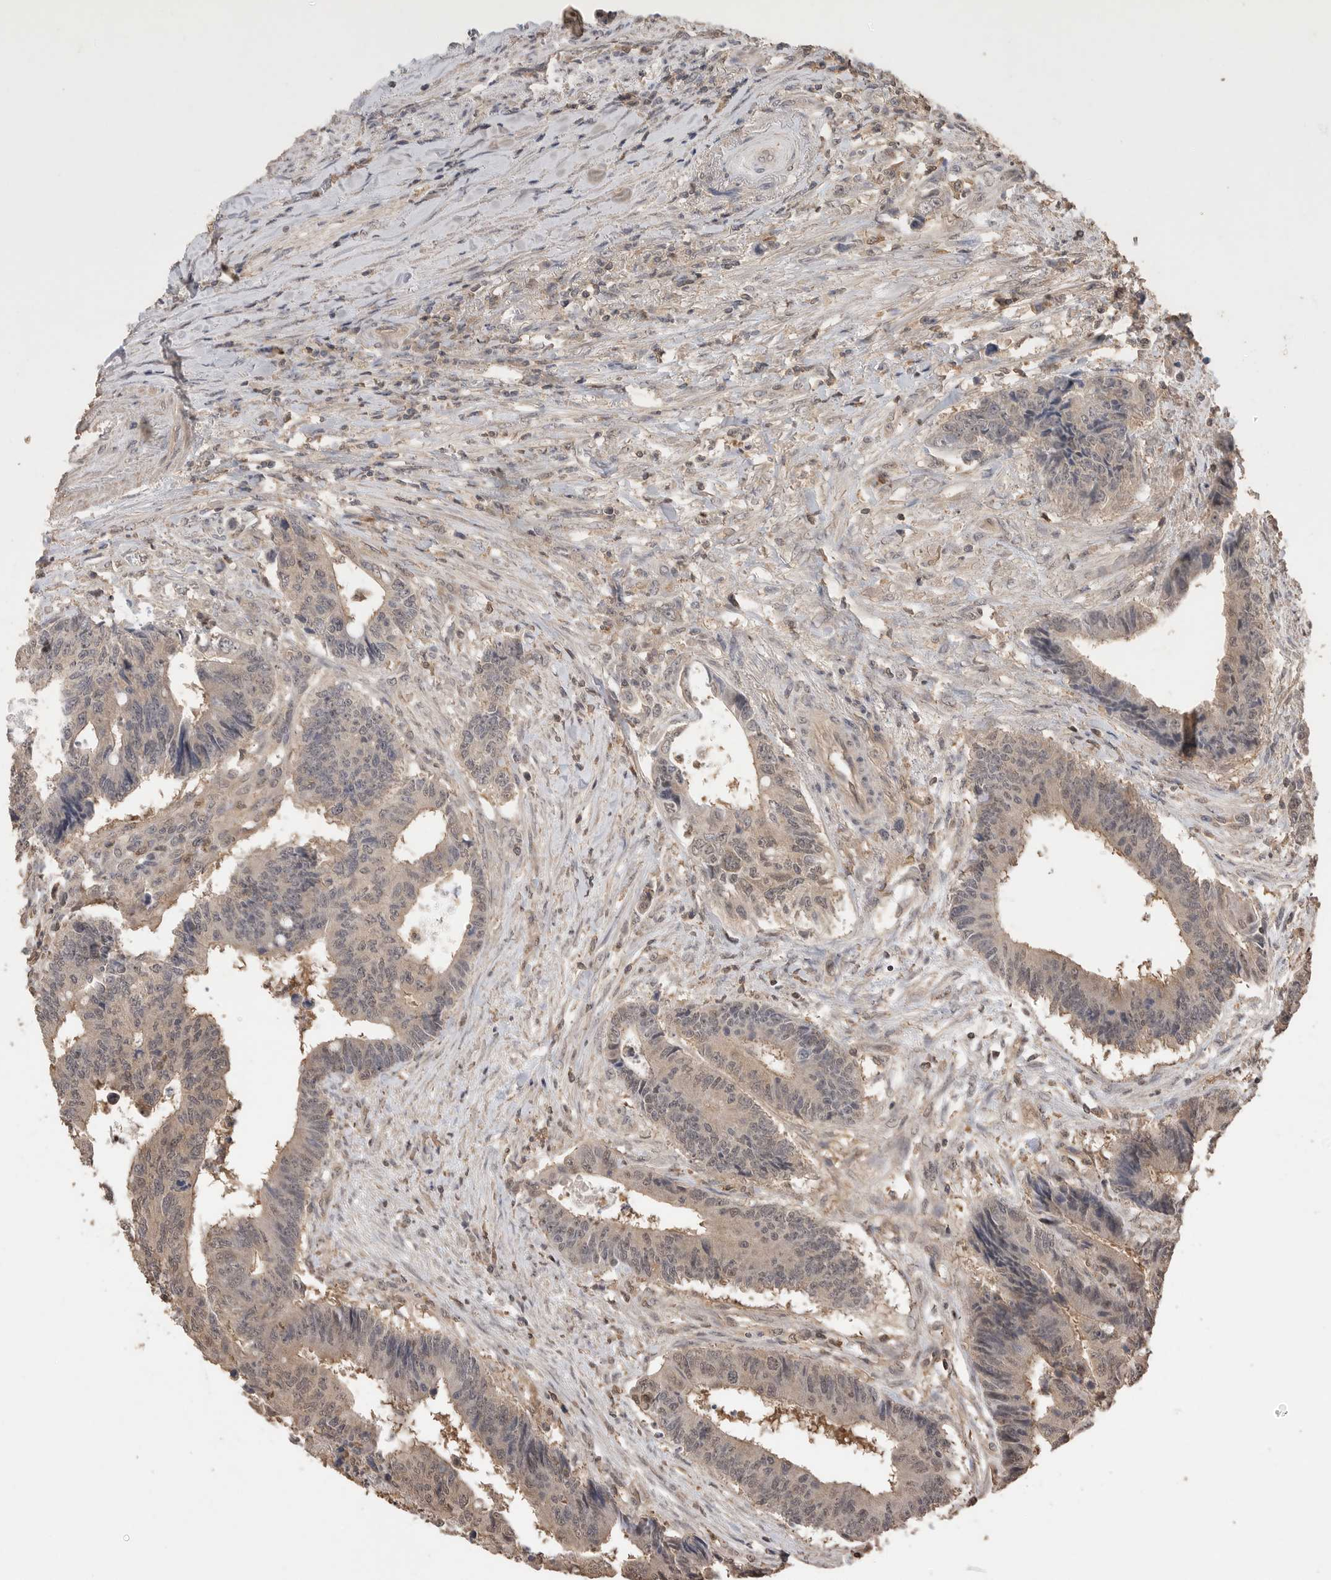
{"staining": {"intensity": "weak", "quantity": "<25%", "location": "cytoplasmic/membranous,nuclear"}, "tissue": "colorectal cancer", "cell_type": "Tumor cells", "image_type": "cancer", "snomed": [{"axis": "morphology", "description": "Adenocarcinoma, NOS"}, {"axis": "topography", "description": "Rectum"}], "caption": "This is a photomicrograph of IHC staining of colorectal cancer (adenocarcinoma), which shows no positivity in tumor cells.", "gene": "MAP2K1", "patient": {"sex": "male", "age": 84}}